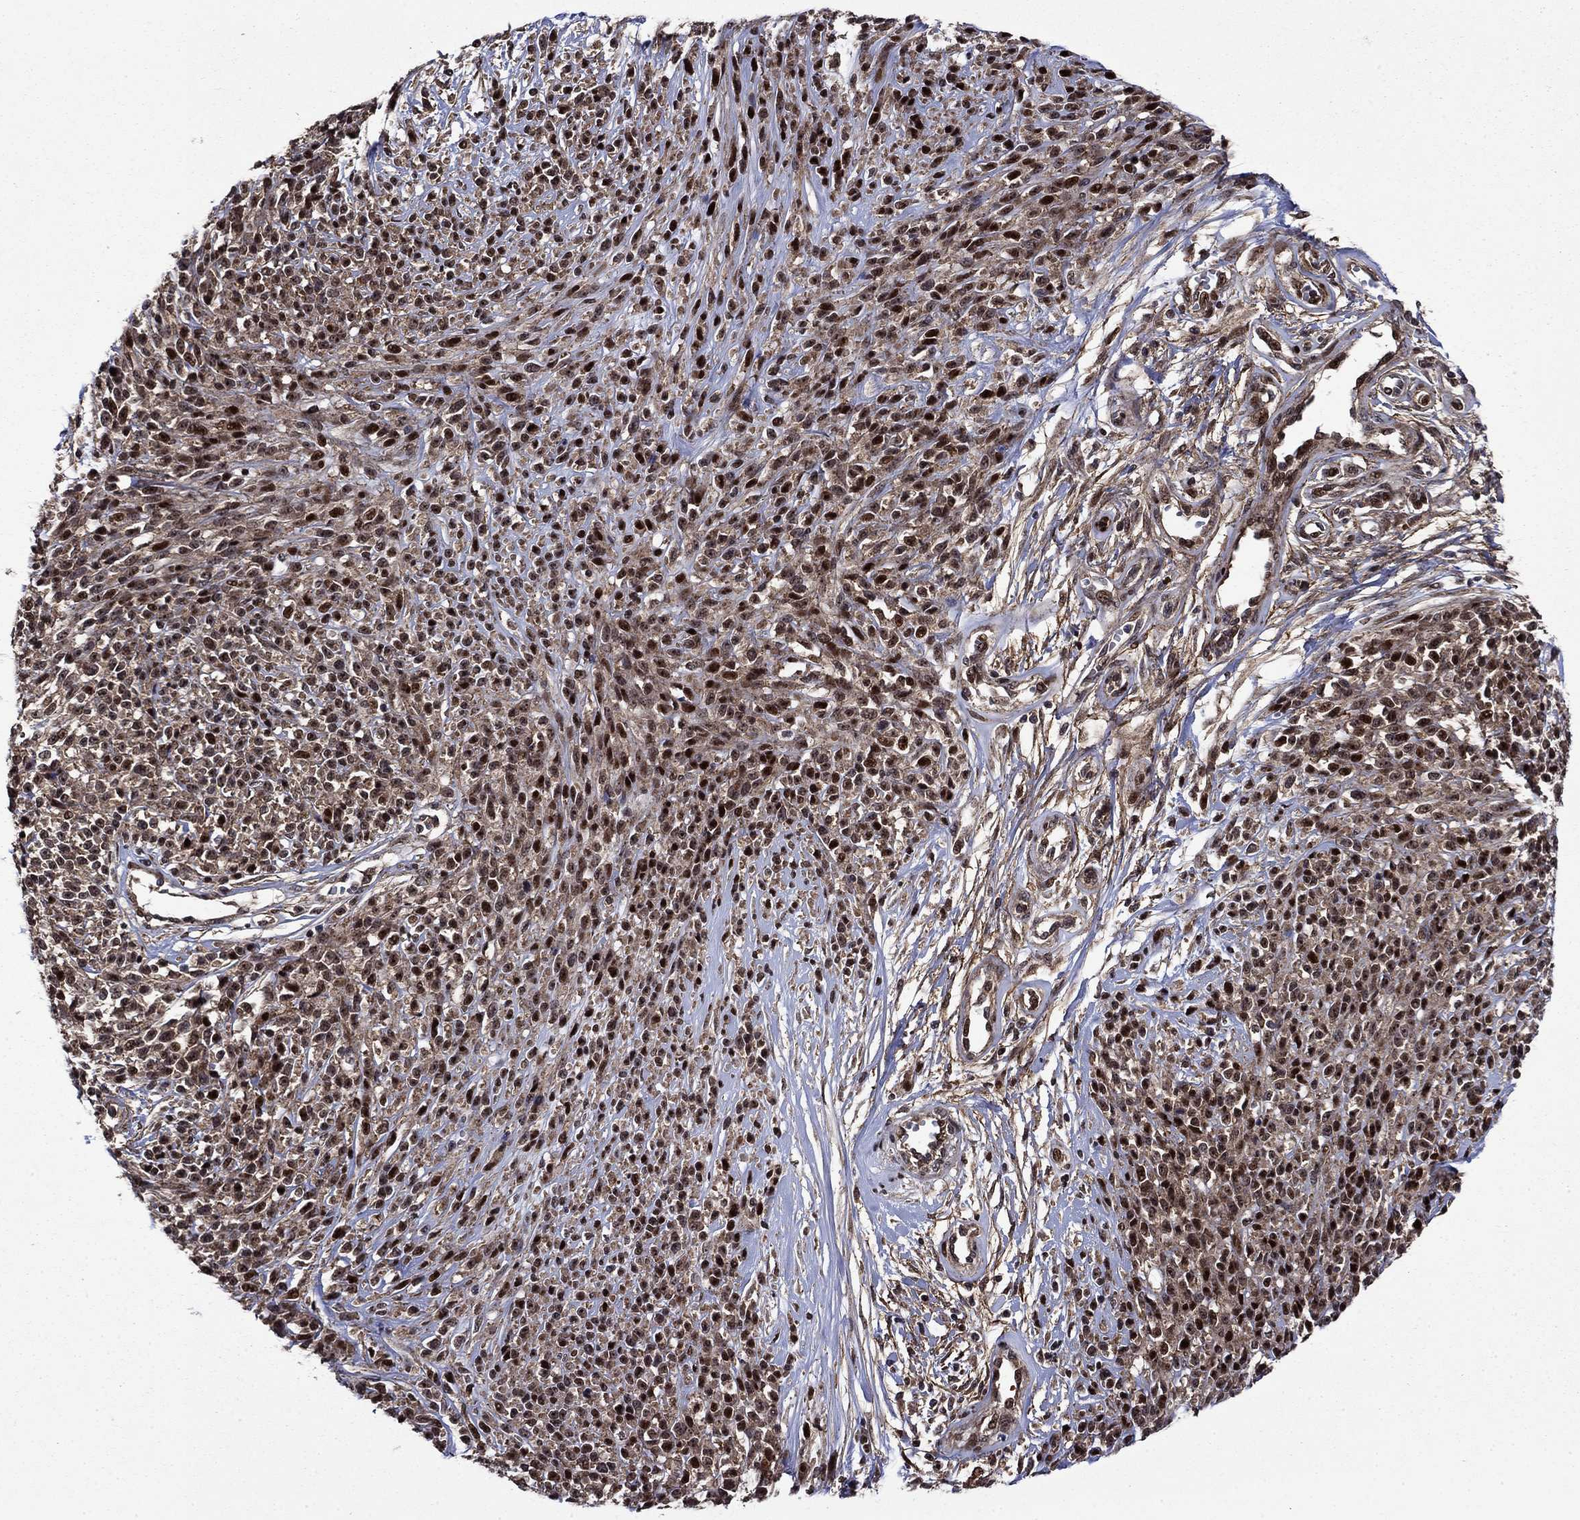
{"staining": {"intensity": "strong", "quantity": "25%-75%", "location": "nuclear"}, "tissue": "melanoma", "cell_type": "Tumor cells", "image_type": "cancer", "snomed": [{"axis": "morphology", "description": "Malignant melanoma, NOS"}, {"axis": "topography", "description": "Skin"}, {"axis": "topography", "description": "Skin of trunk"}], "caption": "The immunohistochemical stain highlights strong nuclear positivity in tumor cells of melanoma tissue.", "gene": "AGTPBP1", "patient": {"sex": "male", "age": 74}}